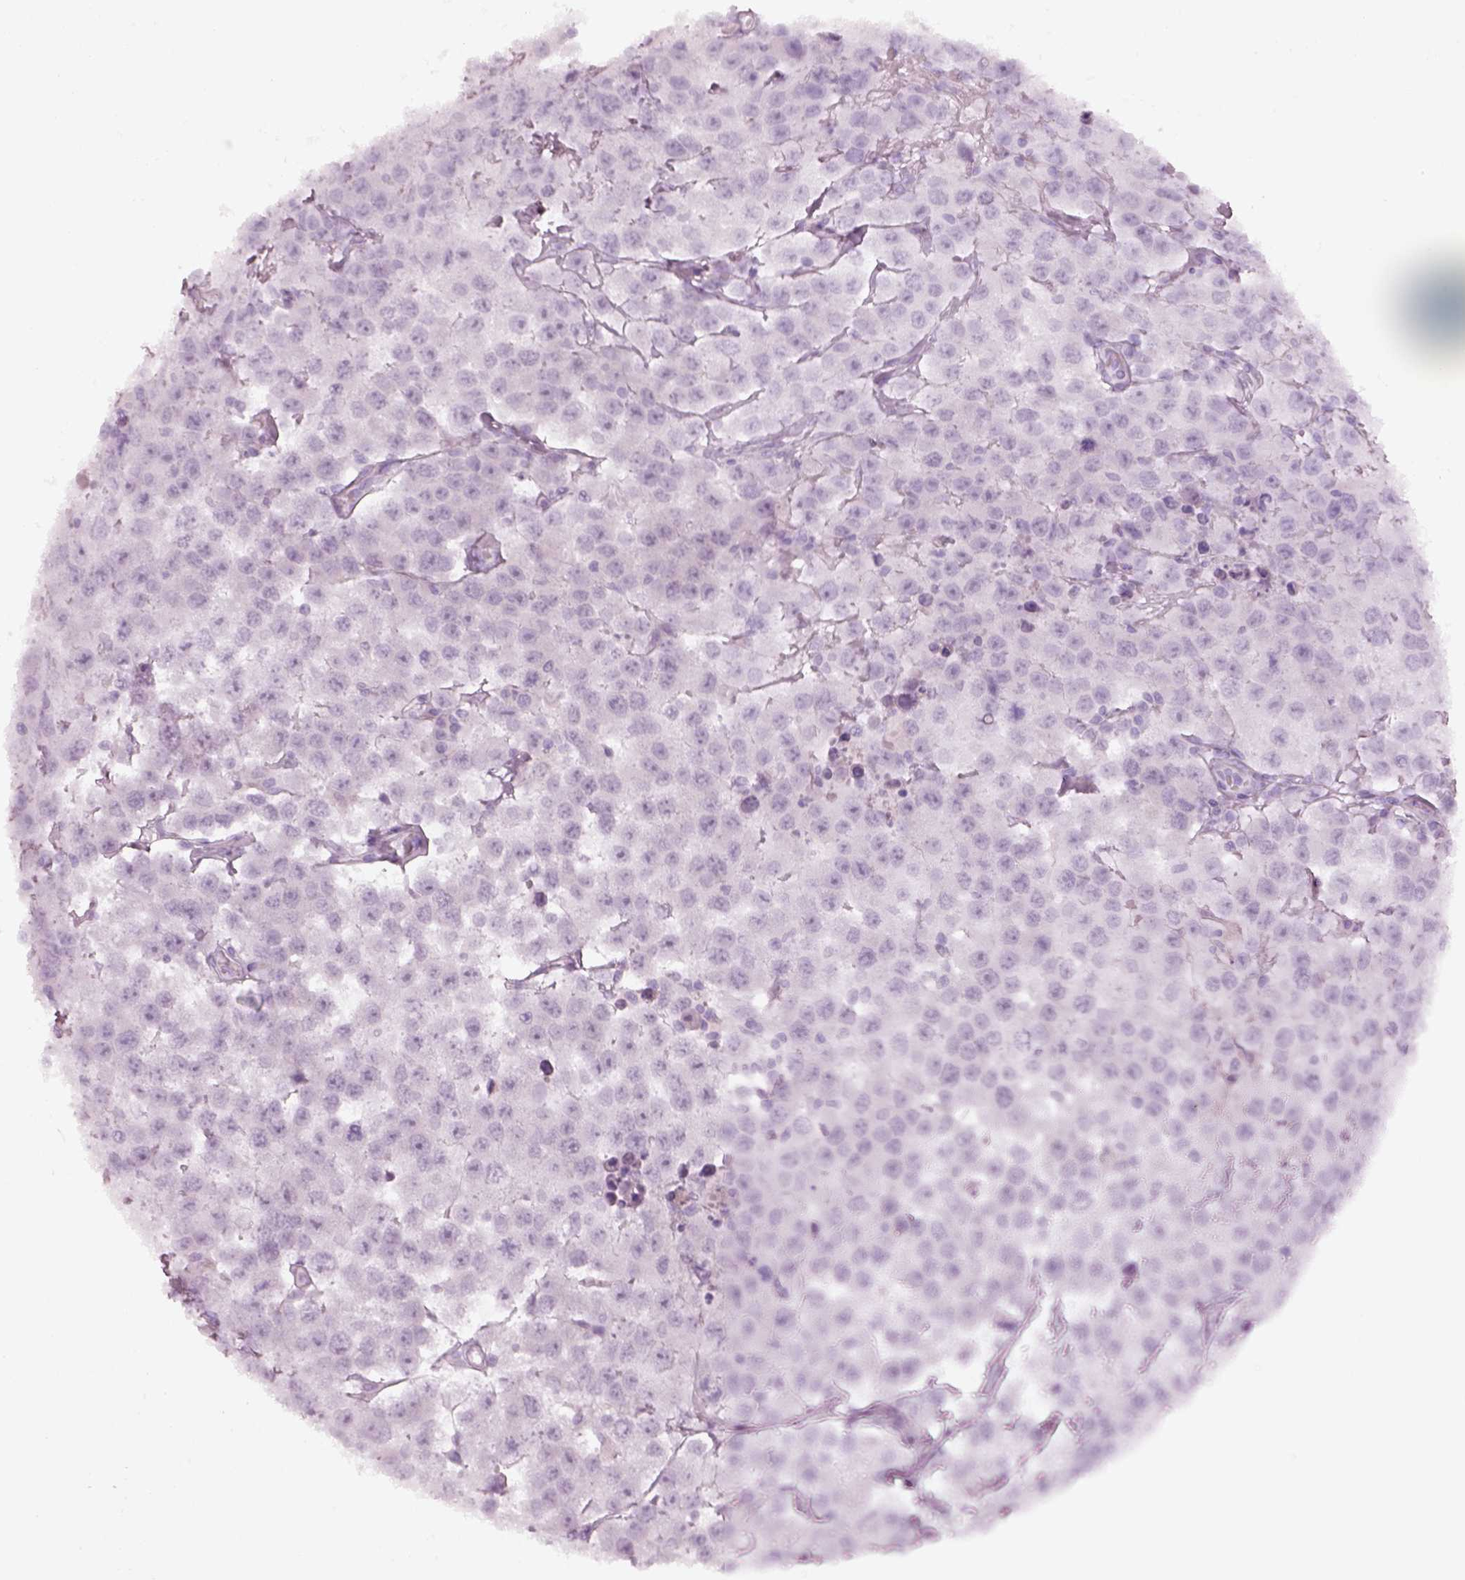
{"staining": {"intensity": "negative", "quantity": "none", "location": "none"}, "tissue": "testis cancer", "cell_type": "Tumor cells", "image_type": "cancer", "snomed": [{"axis": "morphology", "description": "Seminoma, NOS"}, {"axis": "topography", "description": "Testis"}], "caption": "A micrograph of seminoma (testis) stained for a protein shows no brown staining in tumor cells. The staining was performed using DAB (3,3'-diaminobenzidine) to visualize the protein expression in brown, while the nuclei were stained in blue with hematoxylin (Magnification: 20x).", "gene": "SPATA6L", "patient": {"sex": "male", "age": 52}}